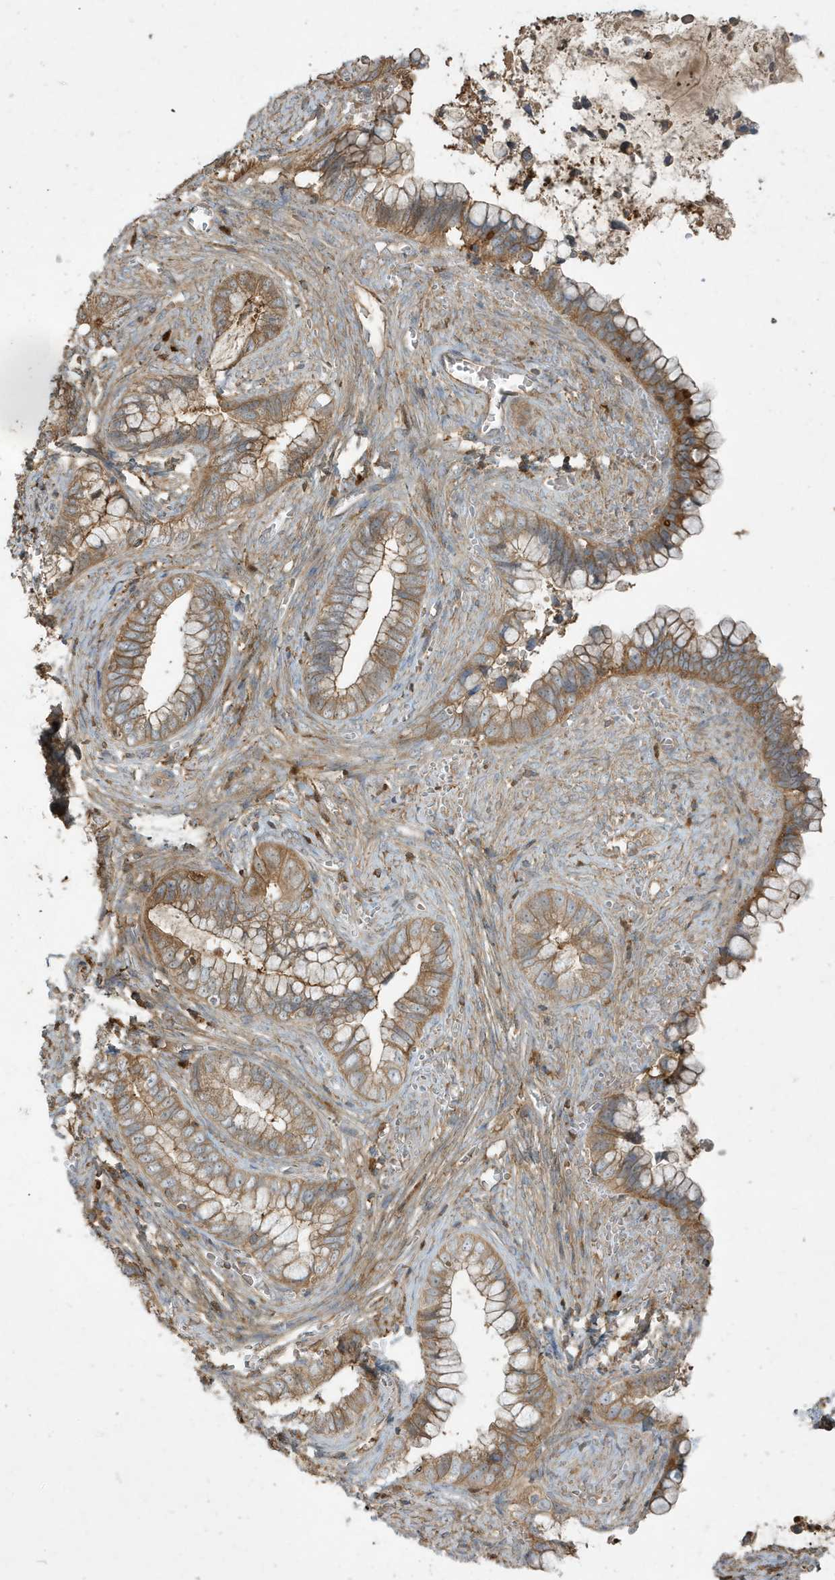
{"staining": {"intensity": "moderate", "quantity": ">75%", "location": "cytoplasmic/membranous"}, "tissue": "cervical cancer", "cell_type": "Tumor cells", "image_type": "cancer", "snomed": [{"axis": "morphology", "description": "Adenocarcinoma, NOS"}, {"axis": "topography", "description": "Cervix"}], "caption": "Moderate cytoplasmic/membranous staining is present in about >75% of tumor cells in cervical cancer (adenocarcinoma).", "gene": "ABTB1", "patient": {"sex": "female", "age": 44}}